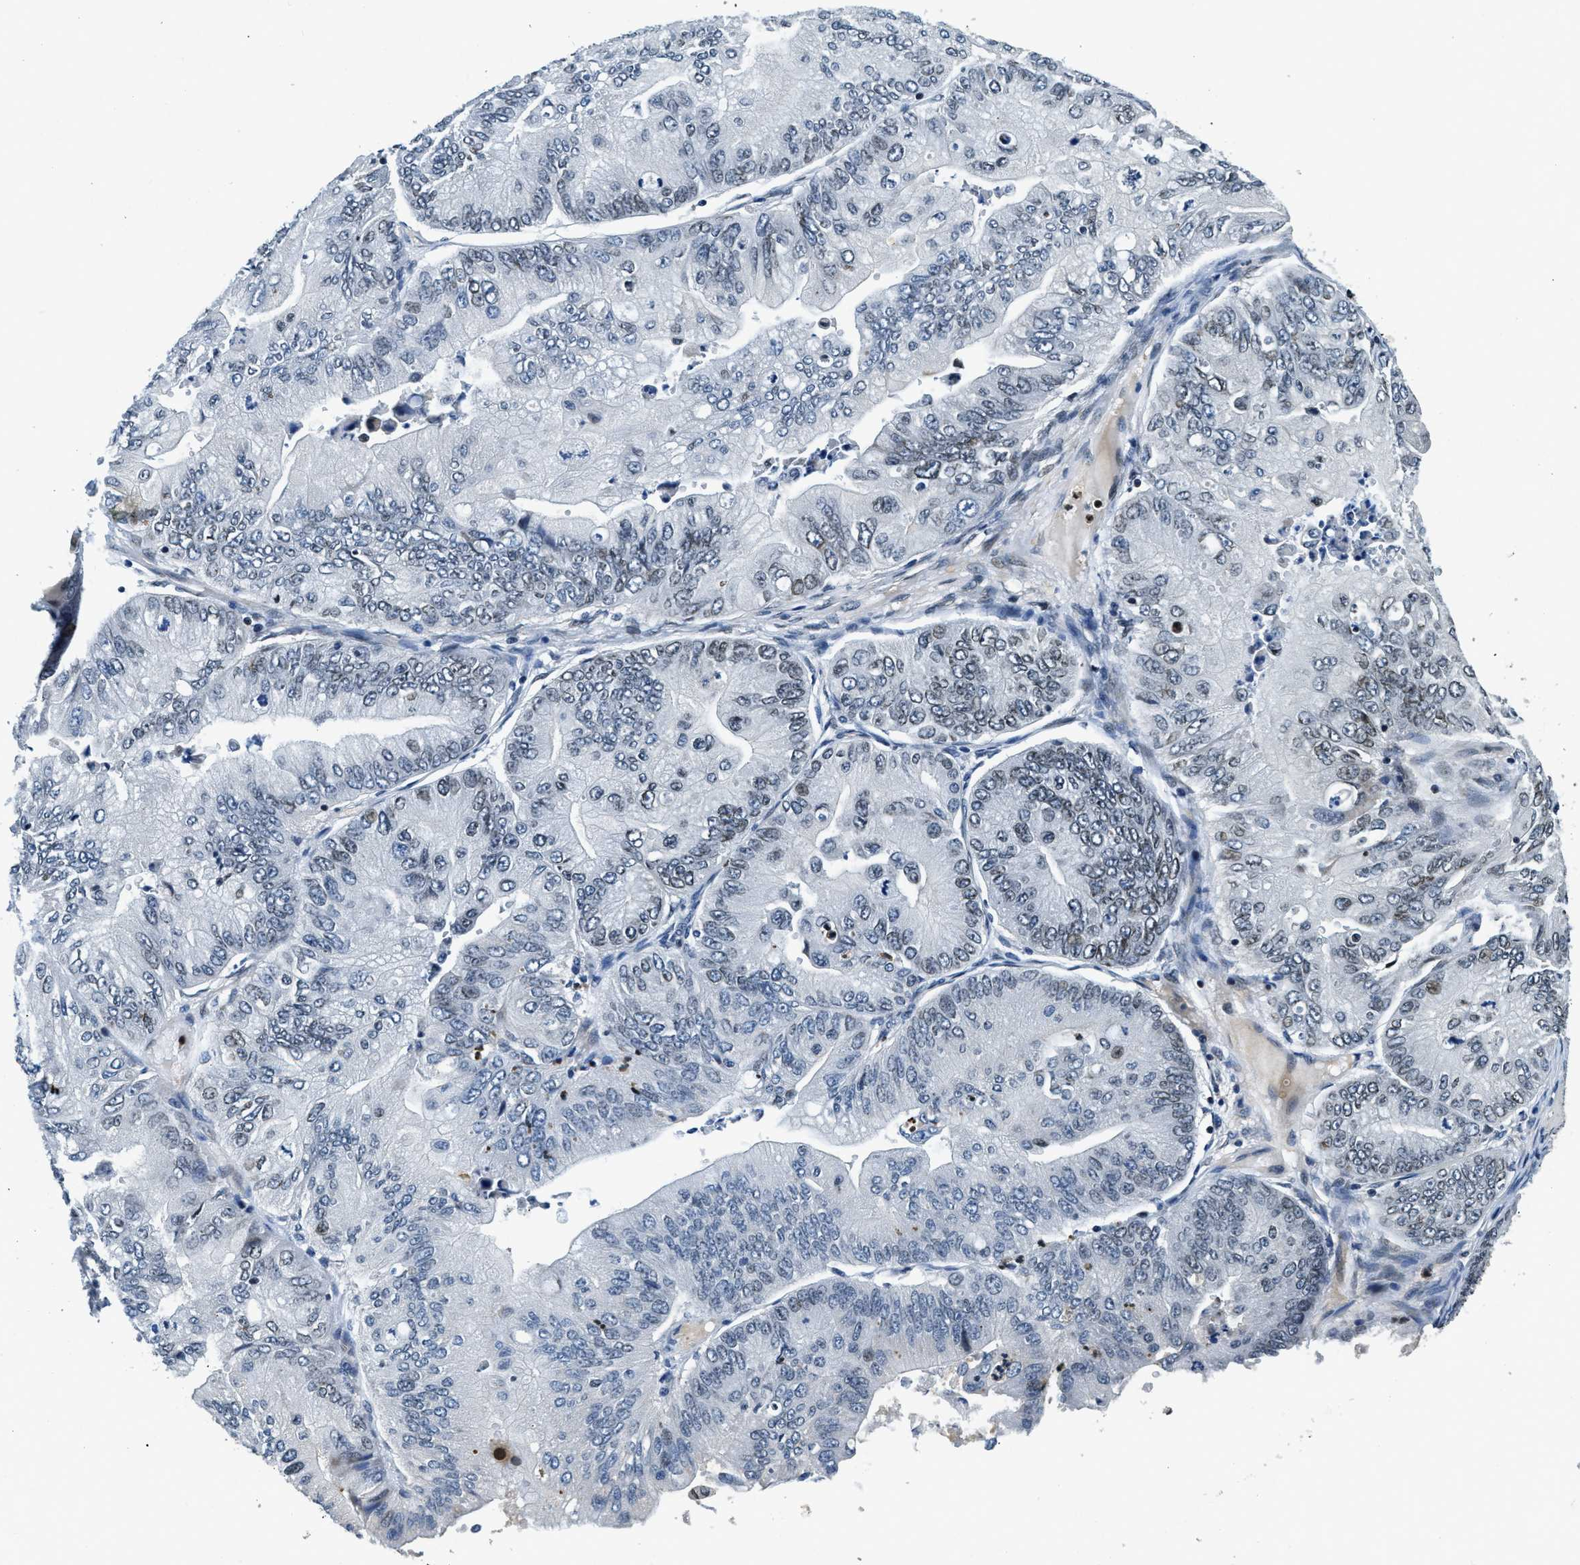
{"staining": {"intensity": "weak", "quantity": "<25%", "location": "nuclear"}, "tissue": "ovarian cancer", "cell_type": "Tumor cells", "image_type": "cancer", "snomed": [{"axis": "morphology", "description": "Cystadenocarcinoma, mucinous, NOS"}, {"axis": "topography", "description": "Ovary"}], "caption": "A high-resolution photomicrograph shows immunohistochemistry (IHC) staining of ovarian mucinous cystadenocarcinoma, which exhibits no significant positivity in tumor cells.", "gene": "ZC3HC1", "patient": {"sex": "female", "age": 61}}